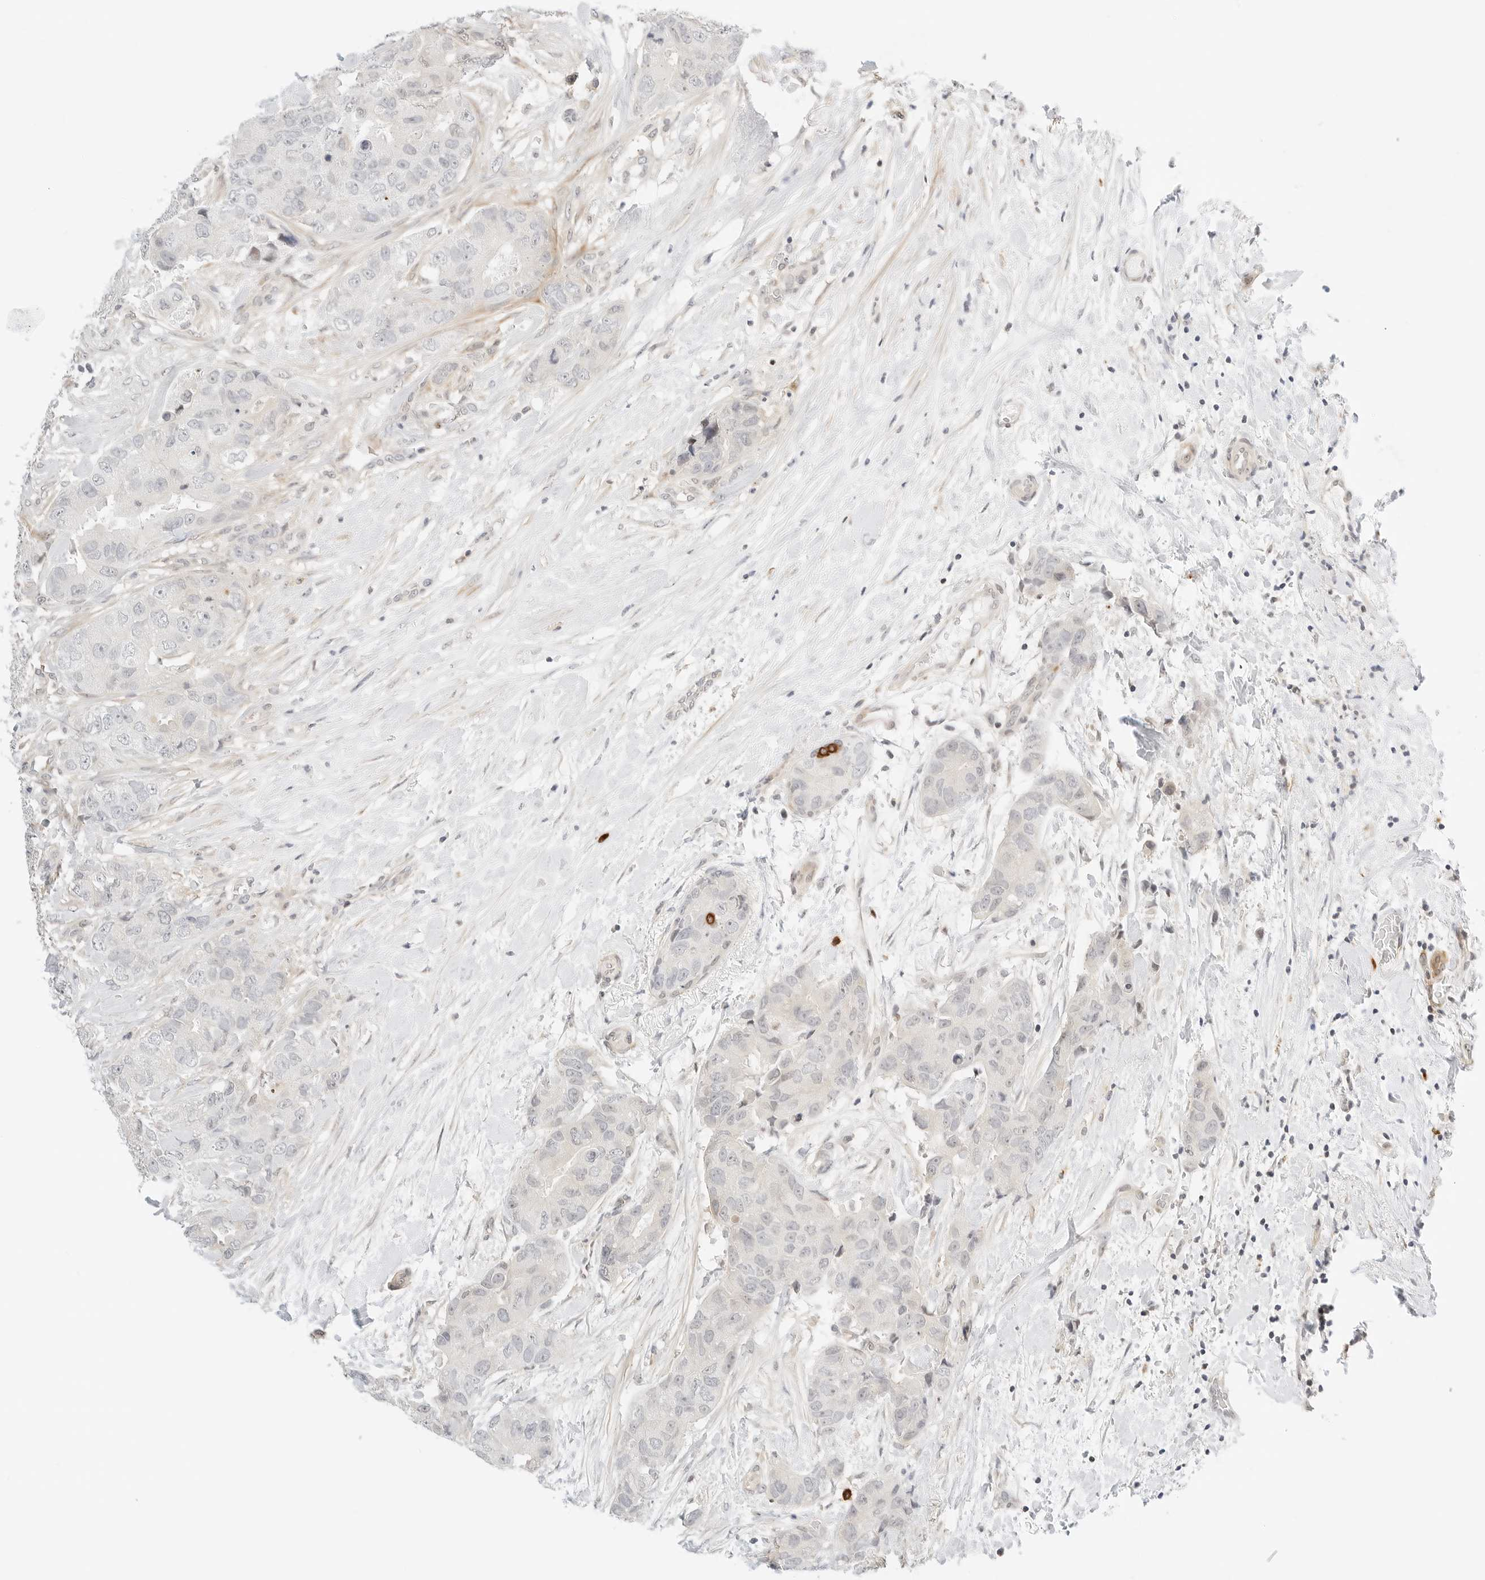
{"staining": {"intensity": "negative", "quantity": "none", "location": "none"}, "tissue": "breast cancer", "cell_type": "Tumor cells", "image_type": "cancer", "snomed": [{"axis": "morphology", "description": "Duct carcinoma"}, {"axis": "topography", "description": "Breast"}], "caption": "IHC image of neoplastic tissue: breast cancer stained with DAB displays no significant protein staining in tumor cells.", "gene": "TEKT2", "patient": {"sex": "female", "age": 62}}